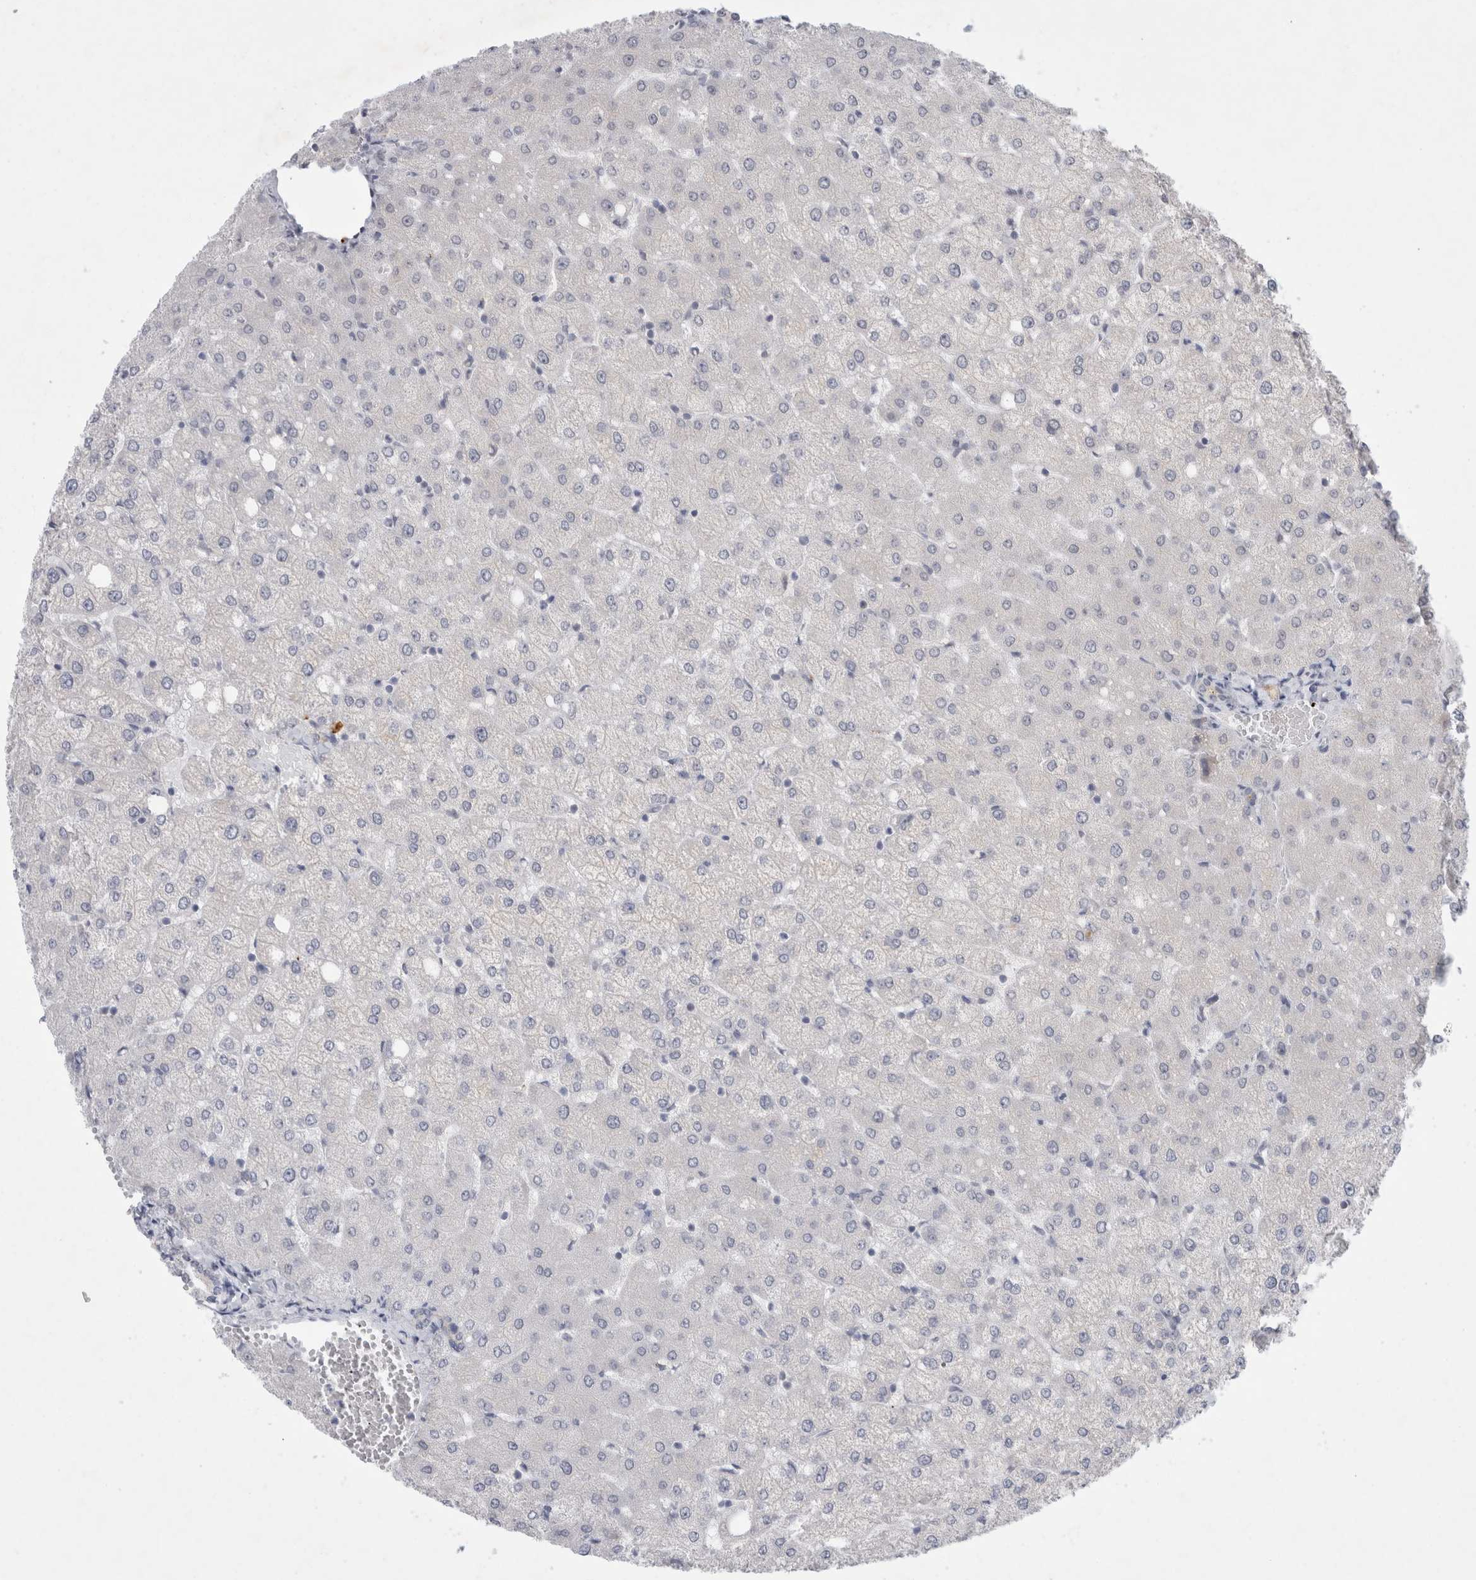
{"staining": {"intensity": "negative", "quantity": "none", "location": "none"}, "tissue": "liver", "cell_type": "Cholangiocytes", "image_type": "normal", "snomed": [{"axis": "morphology", "description": "Normal tissue, NOS"}, {"axis": "topography", "description": "Liver"}], "caption": "This image is of unremarkable liver stained with immunohistochemistry (IHC) to label a protein in brown with the nuclei are counter-stained blue. There is no positivity in cholangiocytes.", "gene": "NIPA1", "patient": {"sex": "female", "age": 54}}